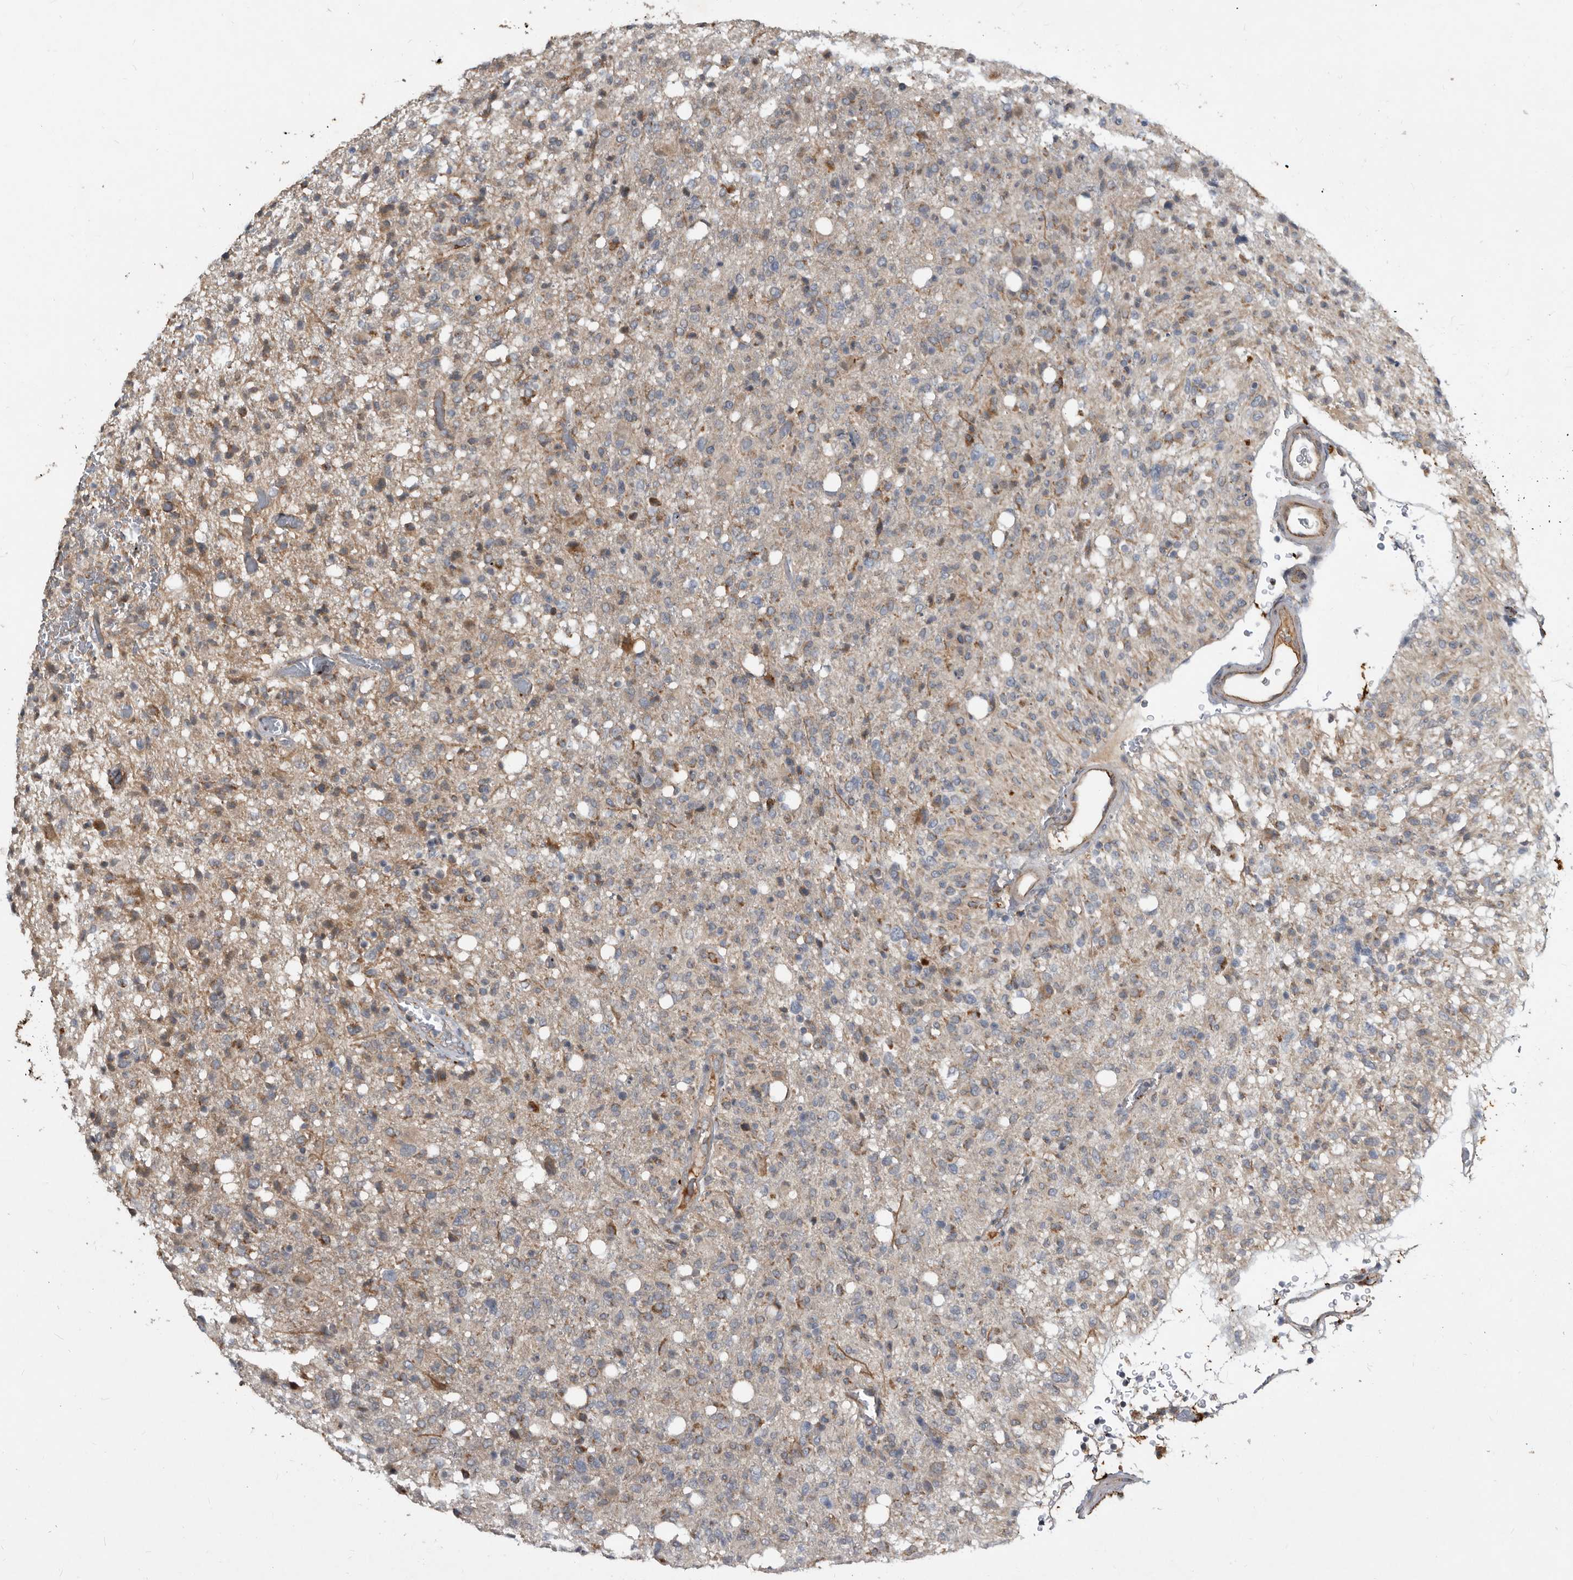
{"staining": {"intensity": "moderate", "quantity": "25%-75%", "location": "cytoplasmic/membranous"}, "tissue": "glioma", "cell_type": "Tumor cells", "image_type": "cancer", "snomed": [{"axis": "morphology", "description": "Glioma, malignant, High grade"}, {"axis": "topography", "description": "Brain"}], "caption": "DAB (3,3'-diaminobenzidine) immunohistochemical staining of human malignant glioma (high-grade) shows moderate cytoplasmic/membranous protein expression in about 25%-75% of tumor cells.", "gene": "PI15", "patient": {"sex": "female", "age": 57}}